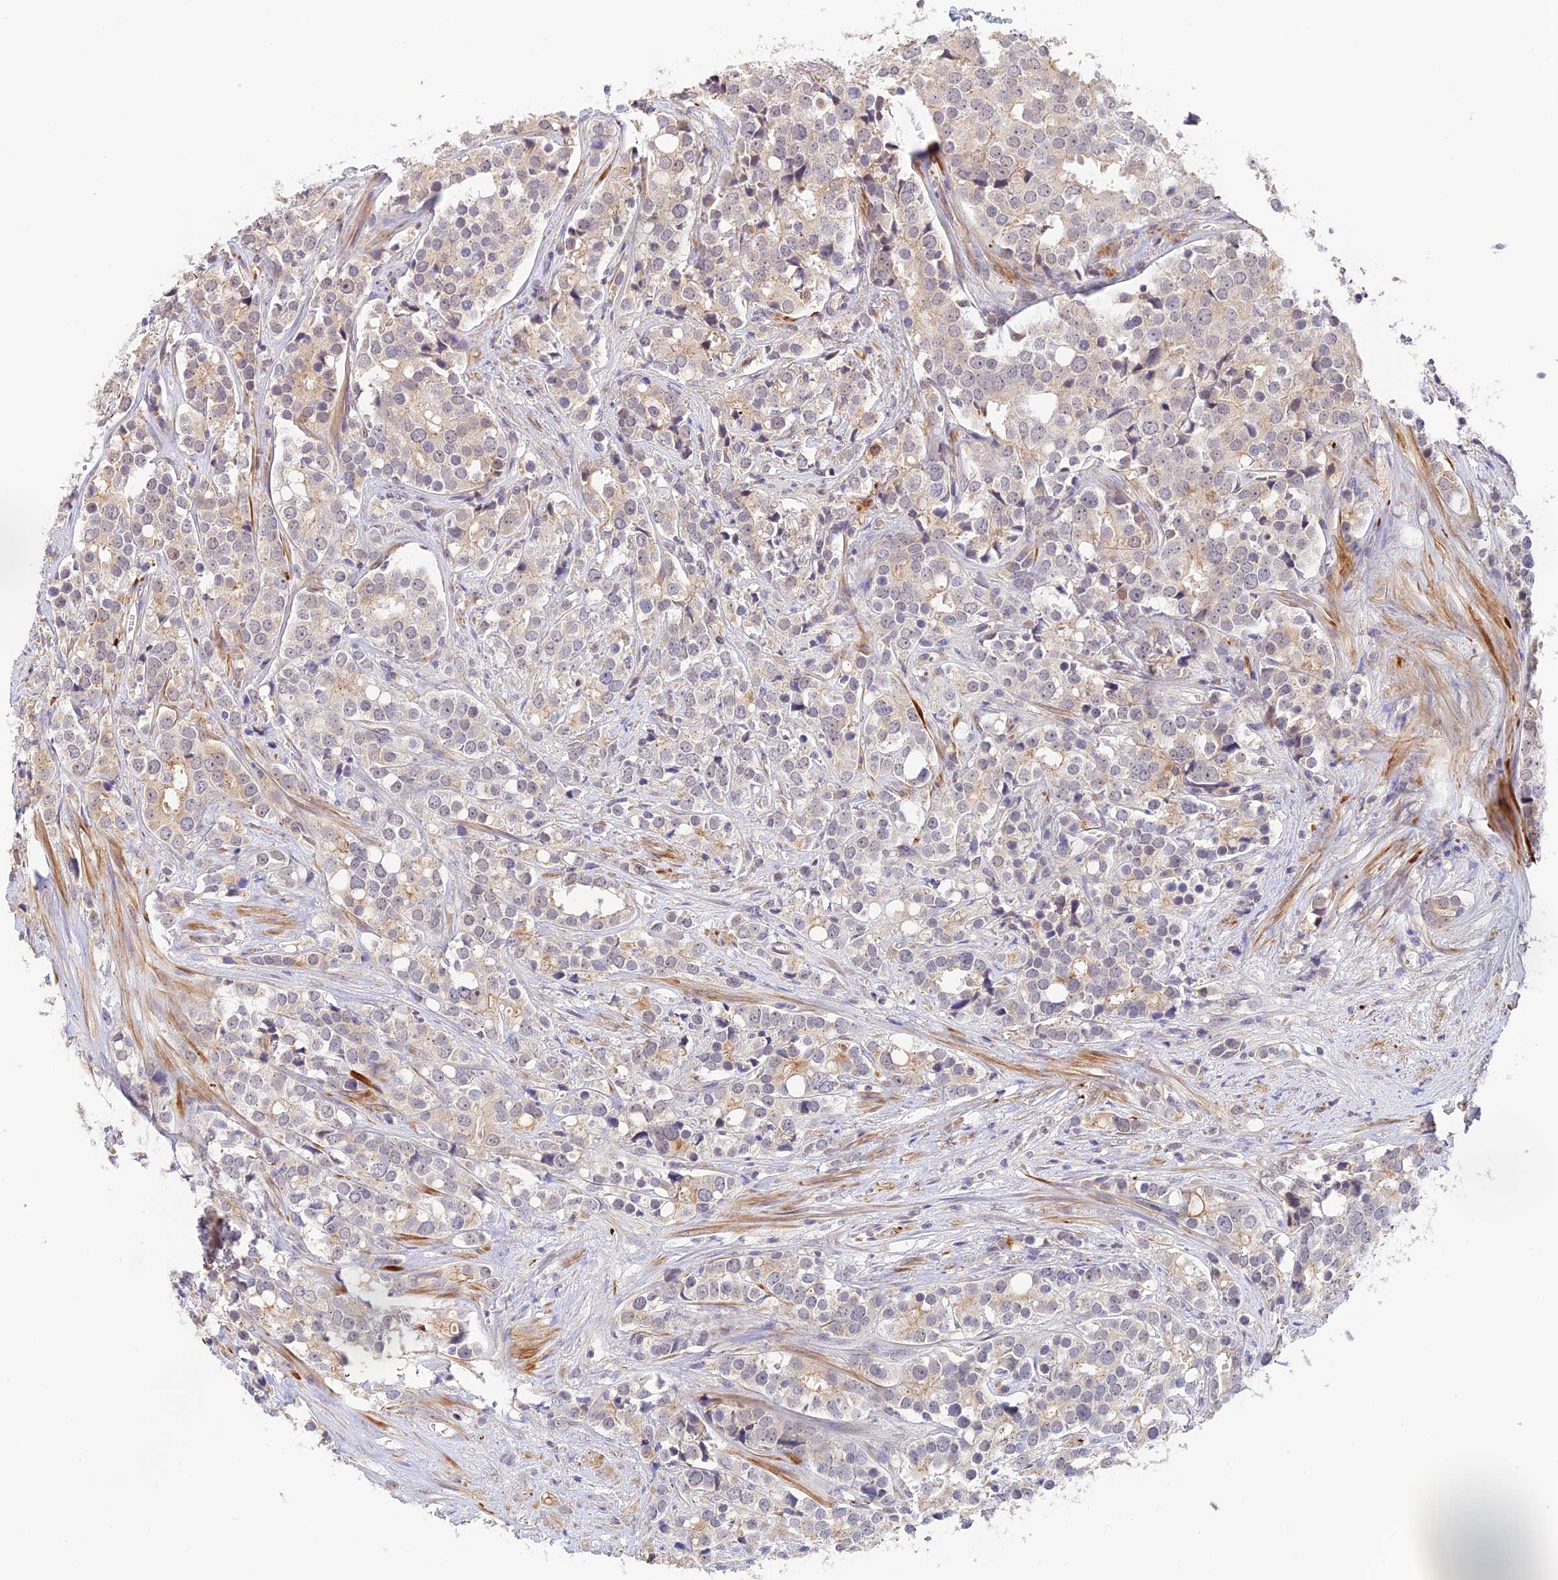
{"staining": {"intensity": "negative", "quantity": "none", "location": "none"}, "tissue": "prostate cancer", "cell_type": "Tumor cells", "image_type": "cancer", "snomed": [{"axis": "morphology", "description": "Adenocarcinoma, High grade"}, {"axis": "topography", "description": "Prostate"}], "caption": "DAB (3,3'-diaminobenzidine) immunohistochemical staining of human prostate cancer (high-grade adenocarcinoma) reveals no significant staining in tumor cells.", "gene": "CAMSAP3", "patient": {"sex": "male", "age": 71}}